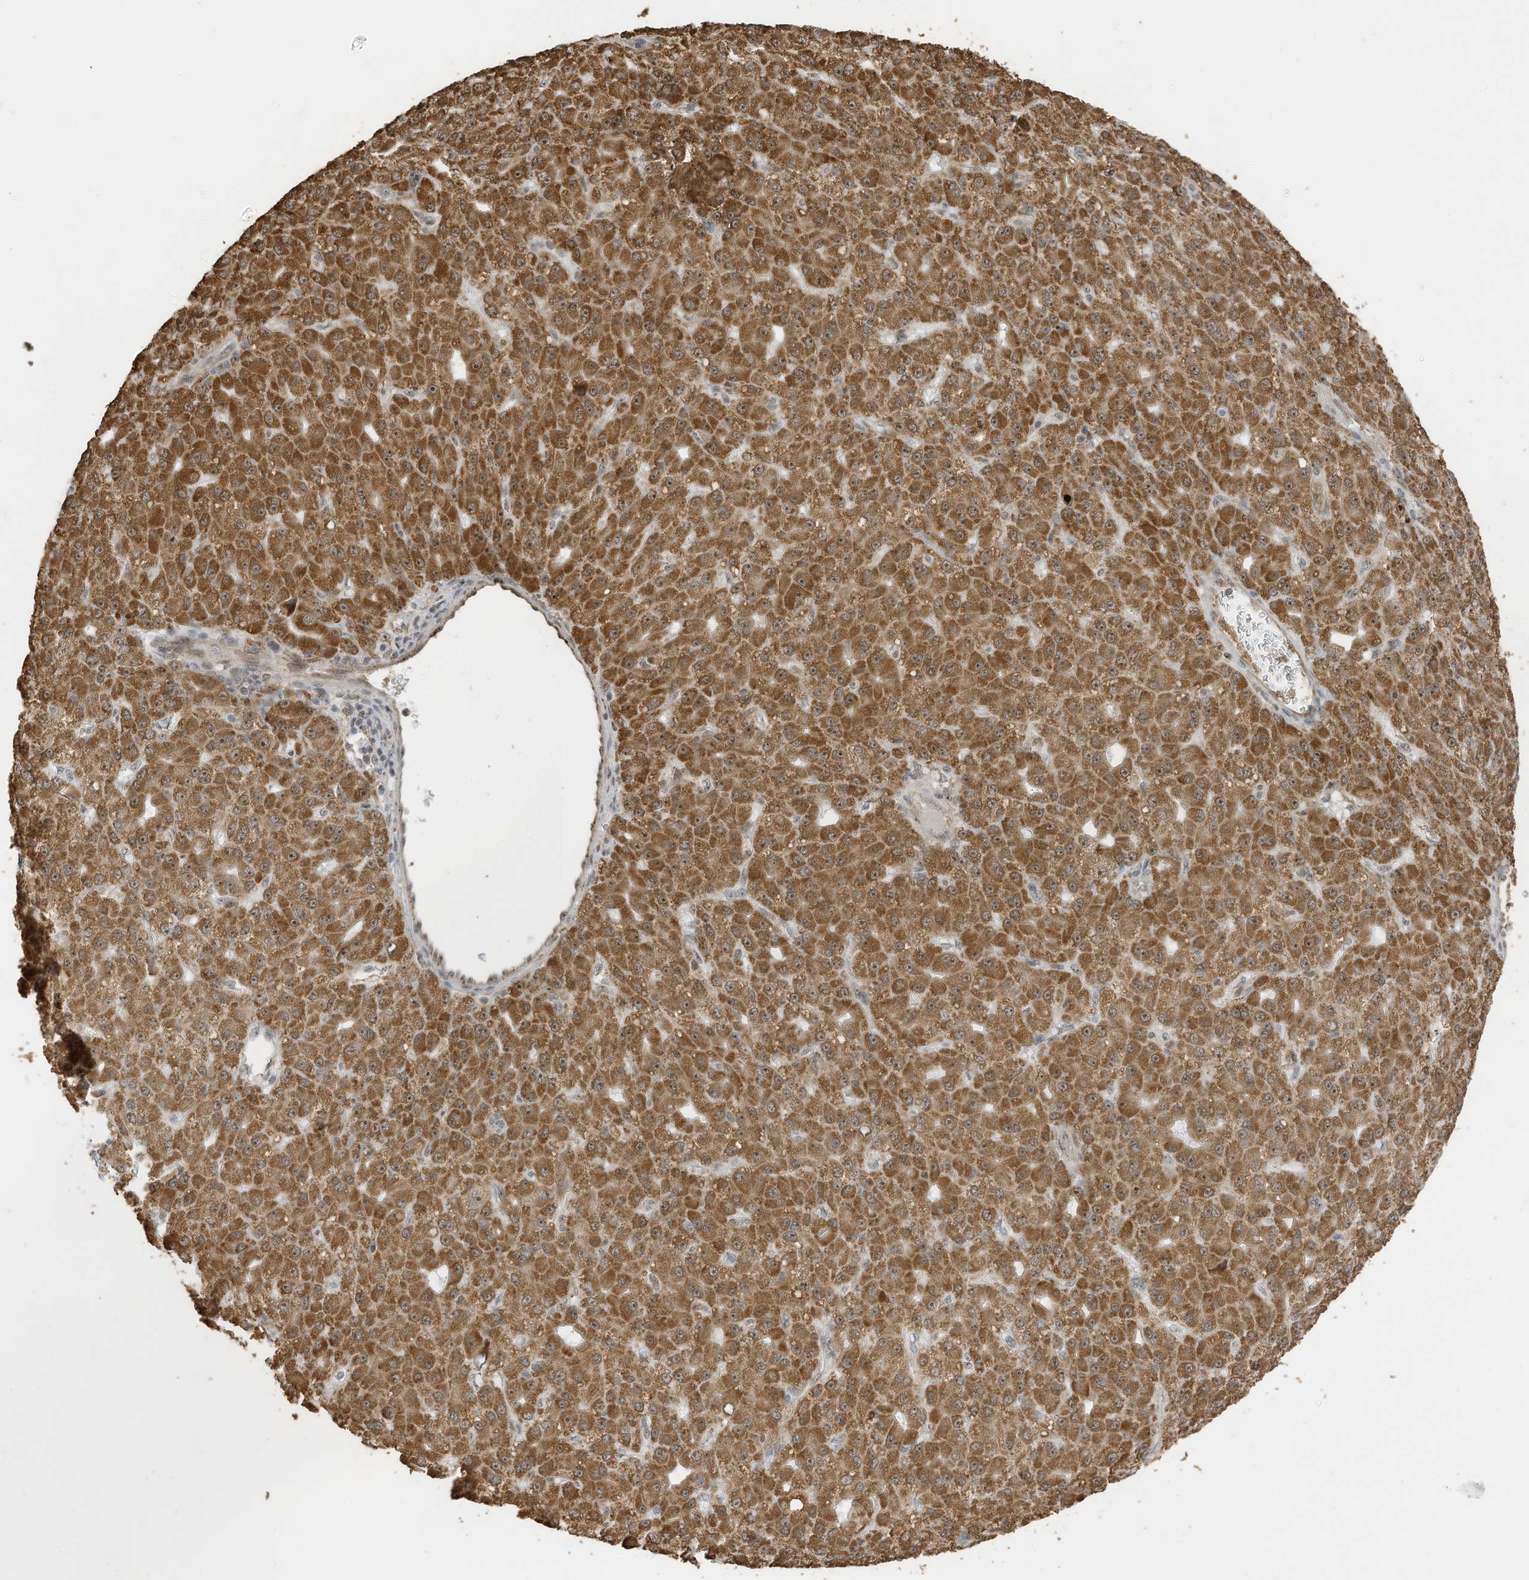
{"staining": {"intensity": "moderate", "quantity": ">75%", "location": "cytoplasmic/membranous"}, "tissue": "liver cancer", "cell_type": "Tumor cells", "image_type": "cancer", "snomed": [{"axis": "morphology", "description": "Carcinoma, Hepatocellular, NOS"}, {"axis": "topography", "description": "Liver"}], "caption": "Protein staining displays moderate cytoplasmic/membranous positivity in about >75% of tumor cells in liver cancer. Nuclei are stained in blue.", "gene": "ERLEC1", "patient": {"sex": "male", "age": 67}}